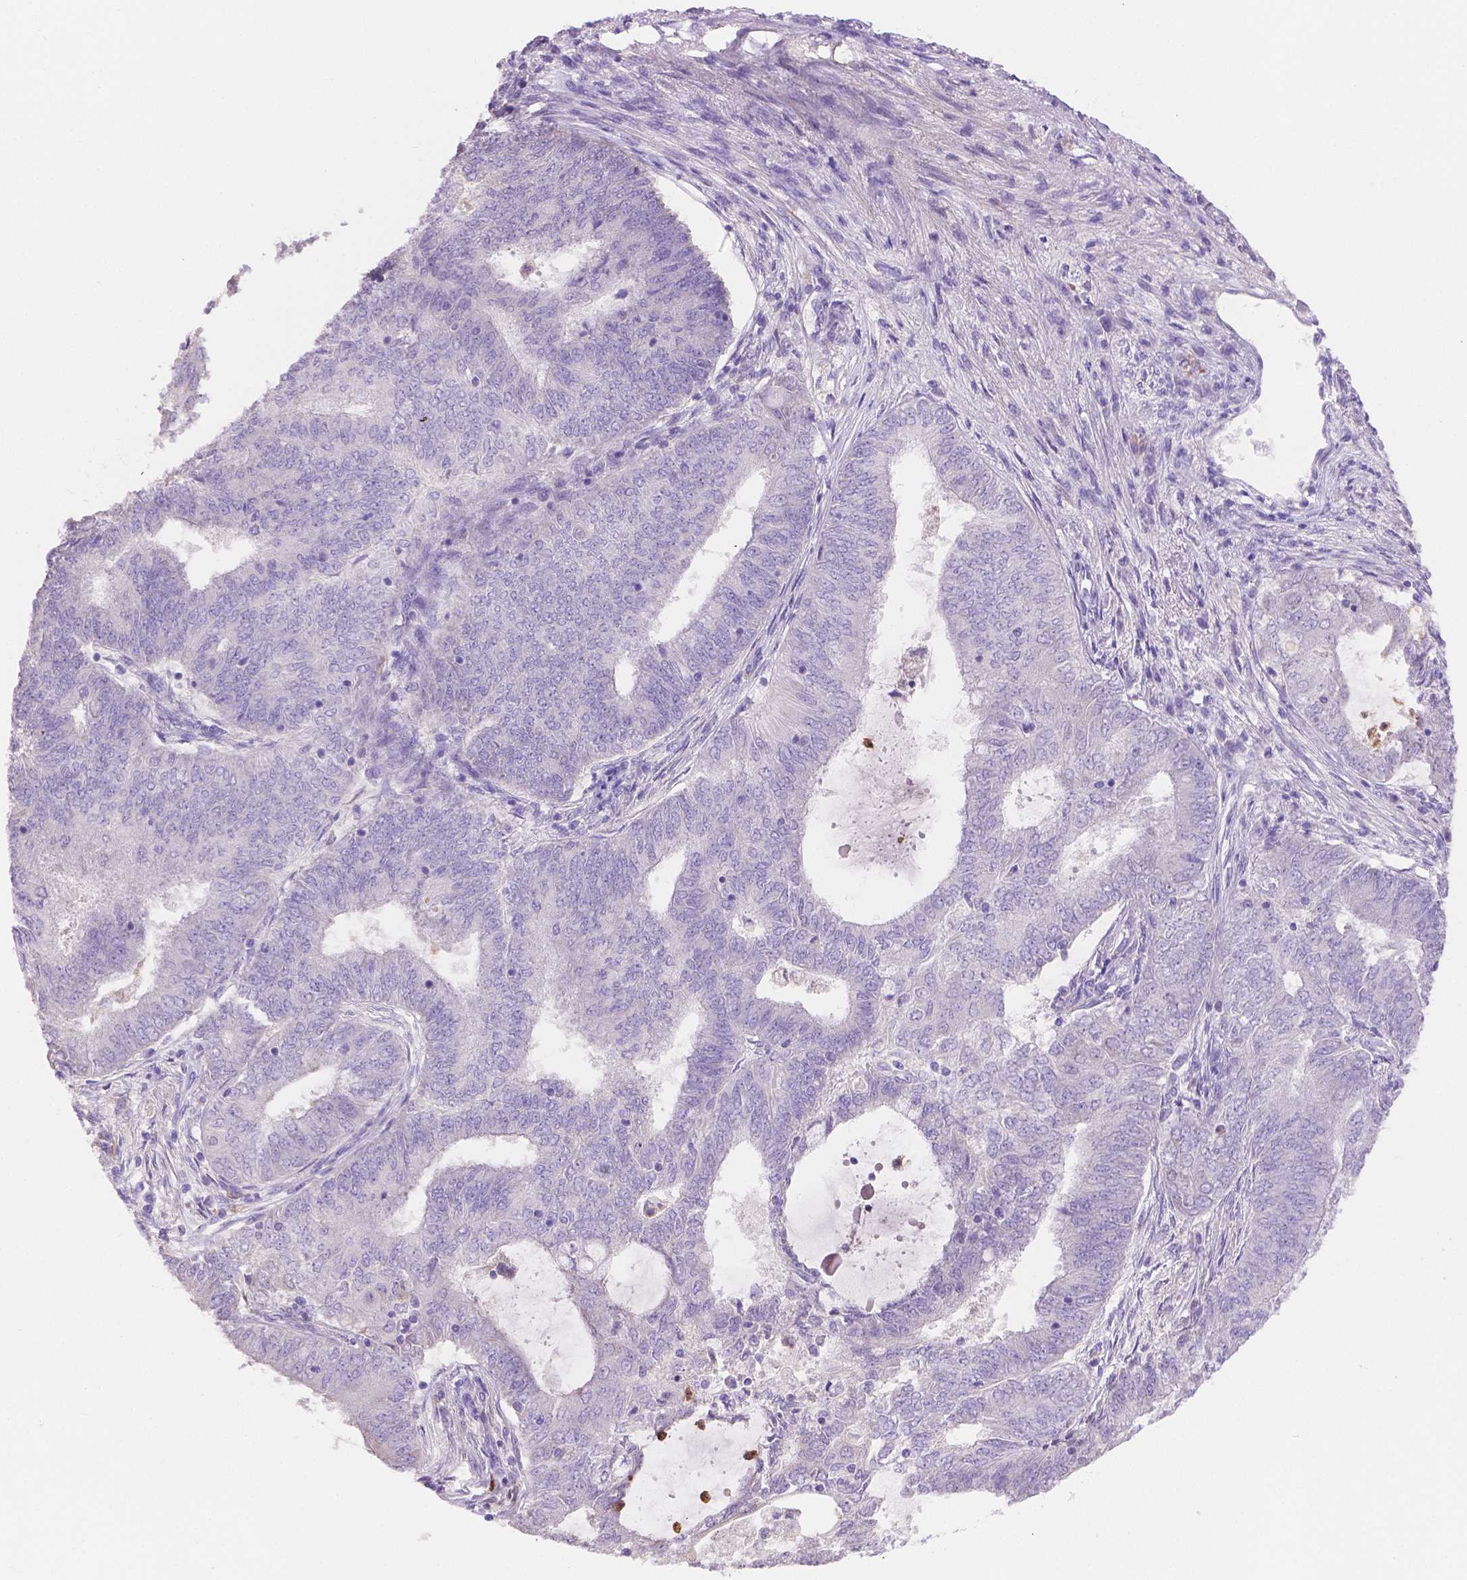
{"staining": {"intensity": "negative", "quantity": "none", "location": "none"}, "tissue": "endometrial cancer", "cell_type": "Tumor cells", "image_type": "cancer", "snomed": [{"axis": "morphology", "description": "Adenocarcinoma, NOS"}, {"axis": "topography", "description": "Endometrium"}], "caption": "The micrograph displays no staining of tumor cells in adenocarcinoma (endometrial).", "gene": "NXPE2", "patient": {"sex": "female", "age": 62}}